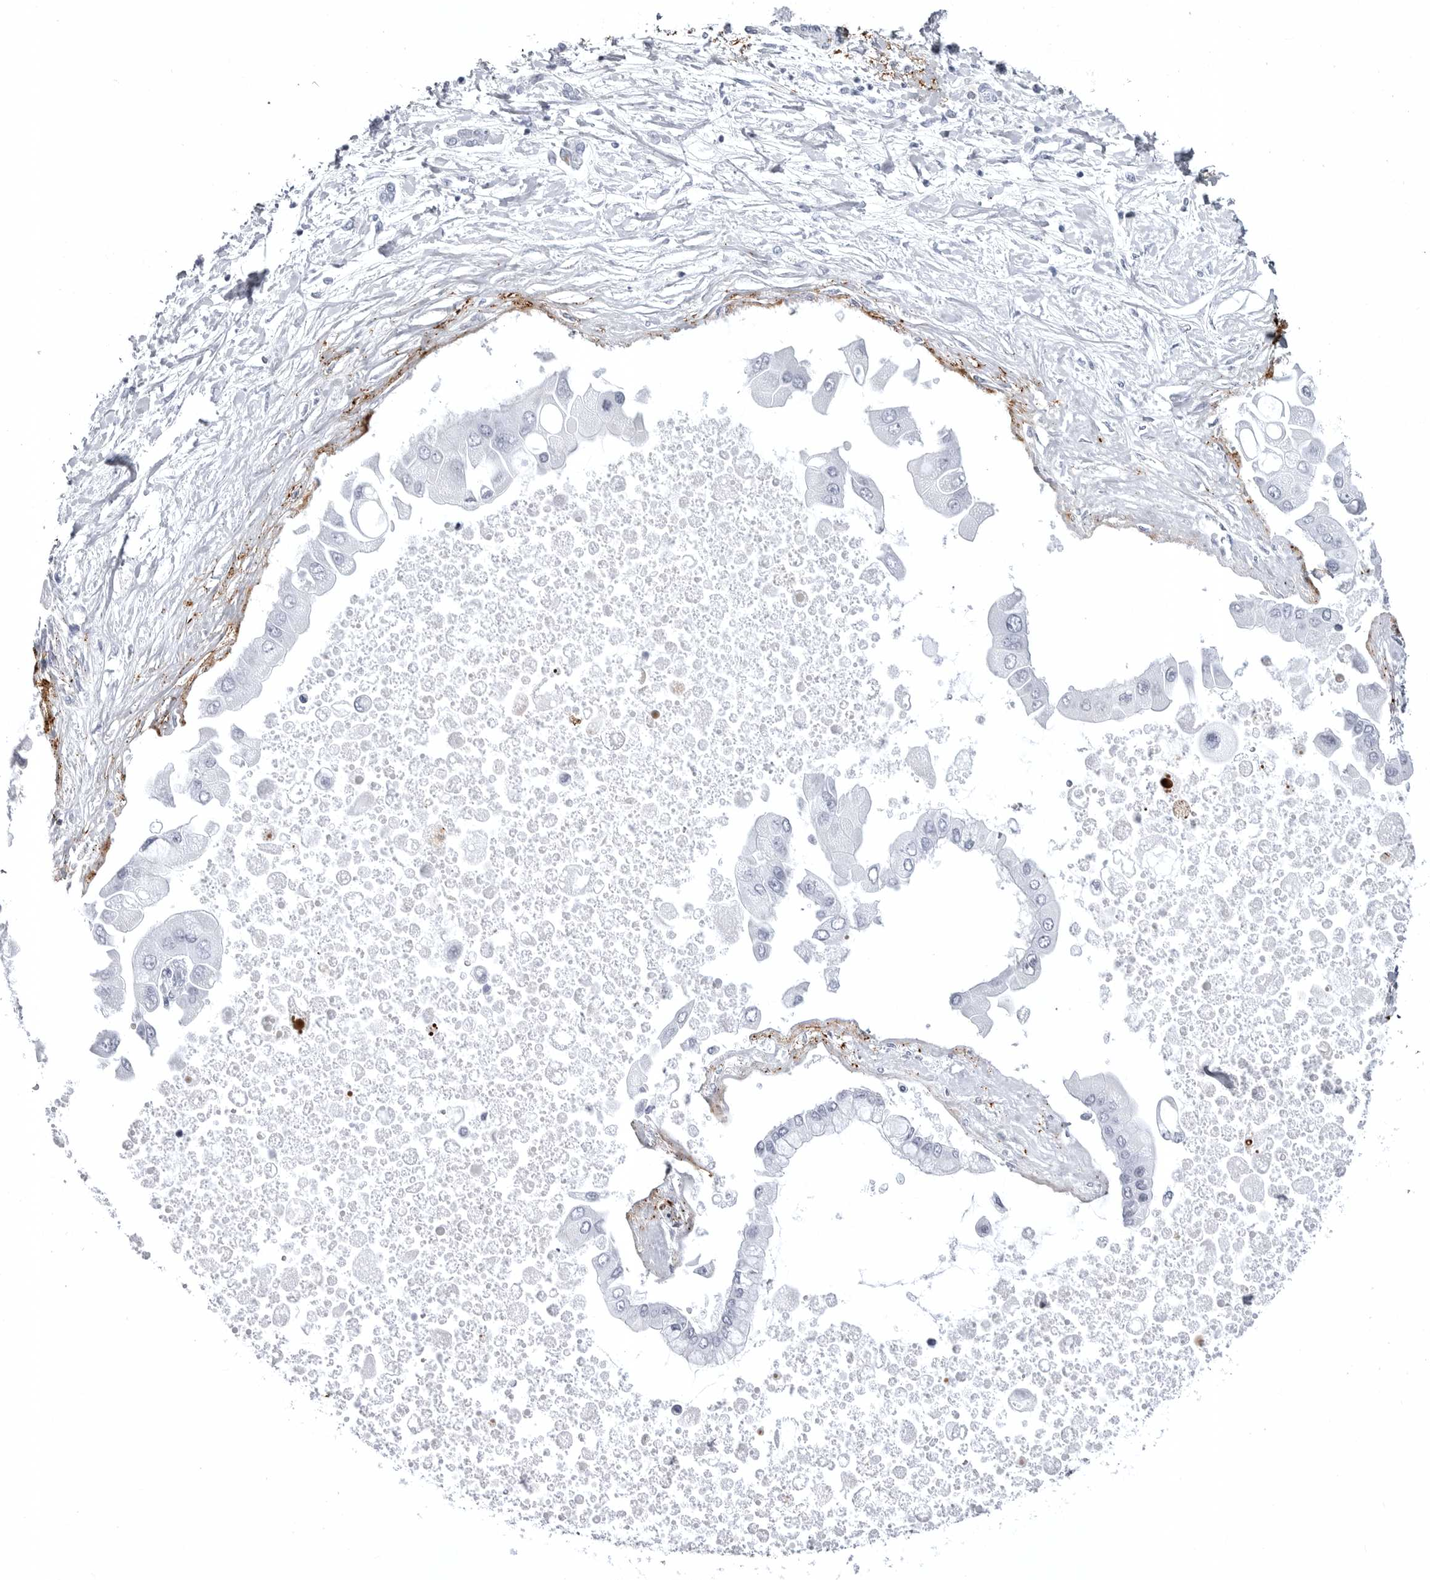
{"staining": {"intensity": "negative", "quantity": "none", "location": "none"}, "tissue": "liver cancer", "cell_type": "Tumor cells", "image_type": "cancer", "snomed": [{"axis": "morphology", "description": "Cholangiocarcinoma"}, {"axis": "topography", "description": "Liver"}], "caption": "This is a micrograph of immunohistochemistry (IHC) staining of liver cancer (cholangiocarcinoma), which shows no staining in tumor cells. (Brightfield microscopy of DAB (3,3'-diaminobenzidine) immunohistochemistry at high magnification).", "gene": "COL26A1", "patient": {"sex": "male", "age": 50}}